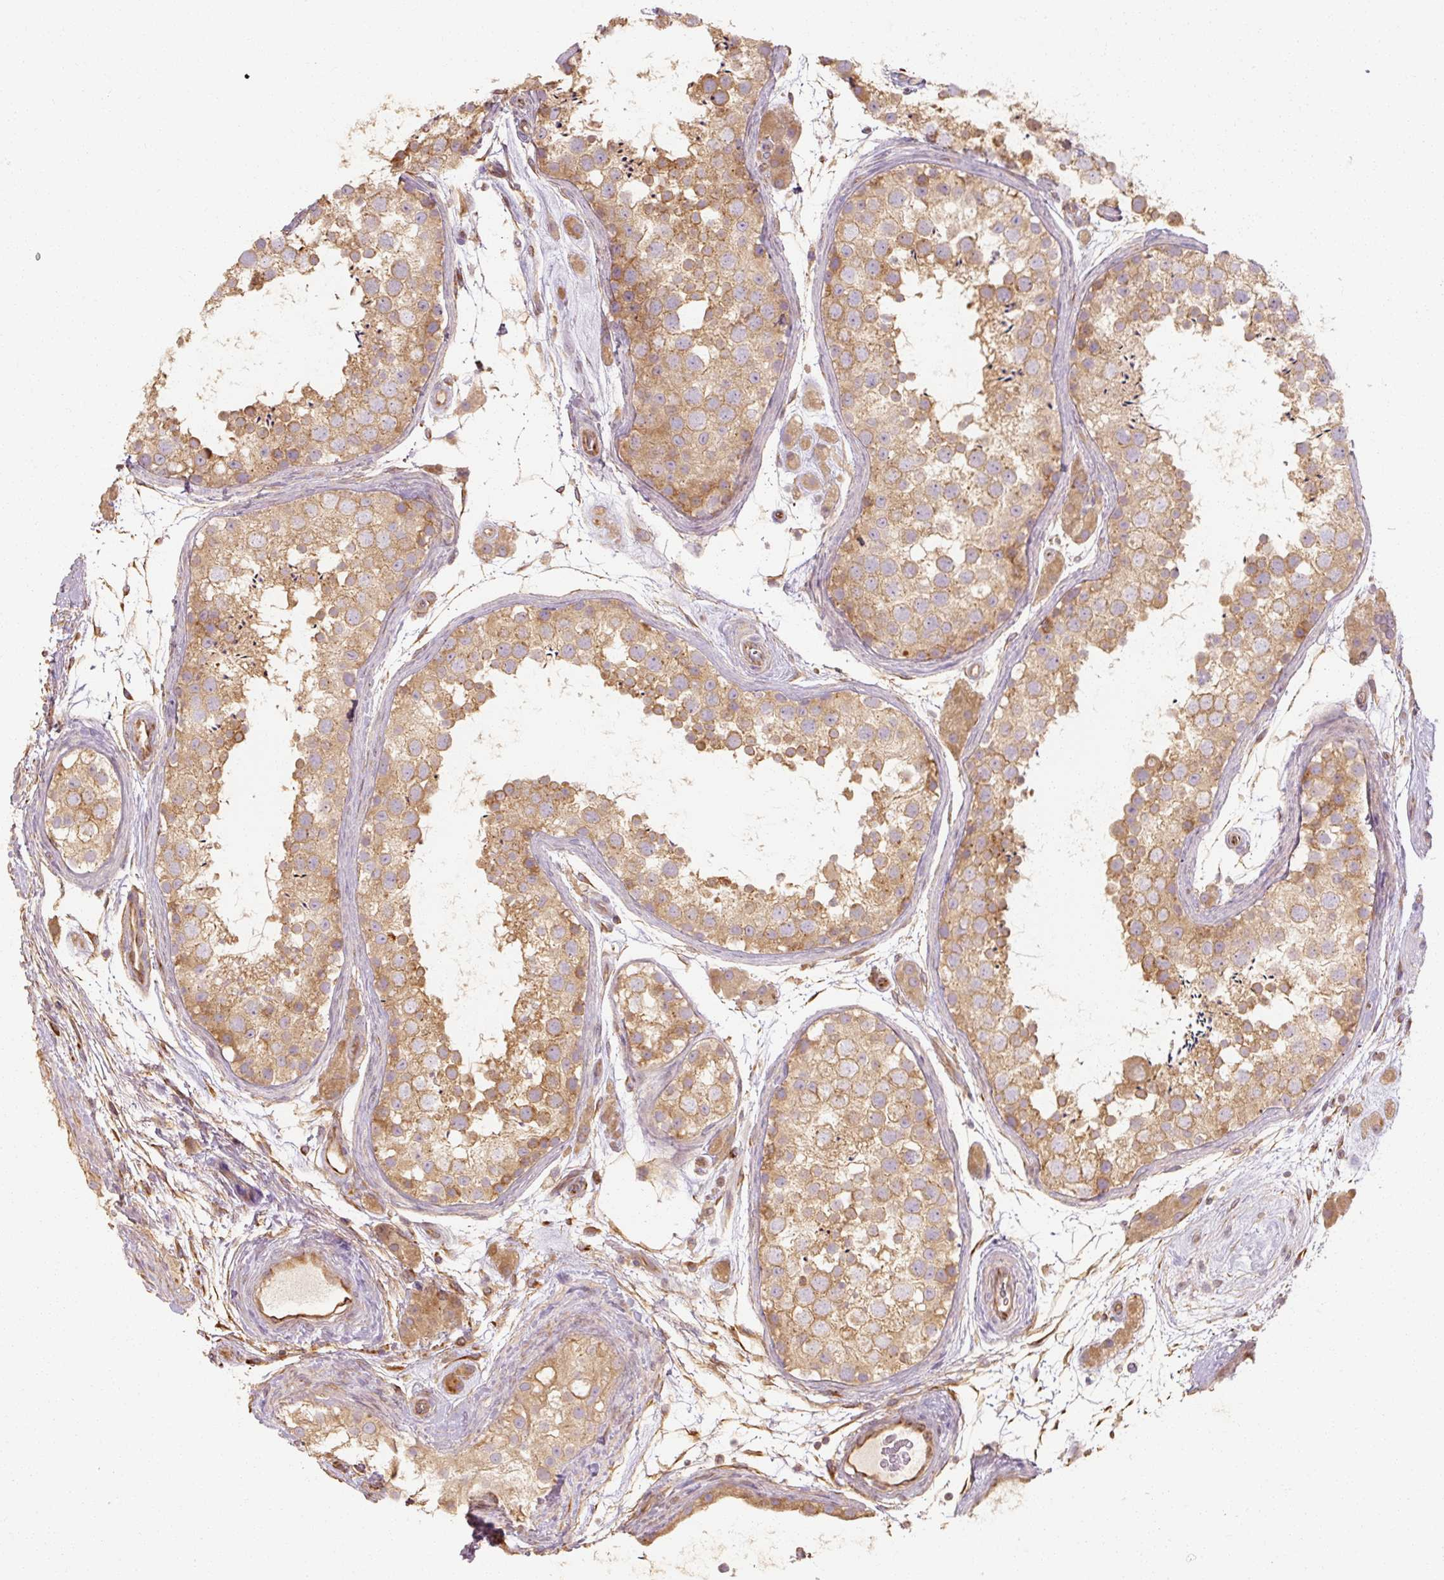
{"staining": {"intensity": "moderate", "quantity": "25%-75%", "location": "cytoplasmic/membranous"}, "tissue": "testis", "cell_type": "Cells in seminiferous ducts", "image_type": "normal", "snomed": [{"axis": "morphology", "description": "Normal tissue, NOS"}, {"axis": "topography", "description": "Testis"}], "caption": "This histopathology image reveals immunohistochemistry staining of unremarkable human testis, with medium moderate cytoplasmic/membranous positivity in about 25%-75% of cells in seminiferous ducts.", "gene": "RB1CC1", "patient": {"sex": "male", "age": 41}}